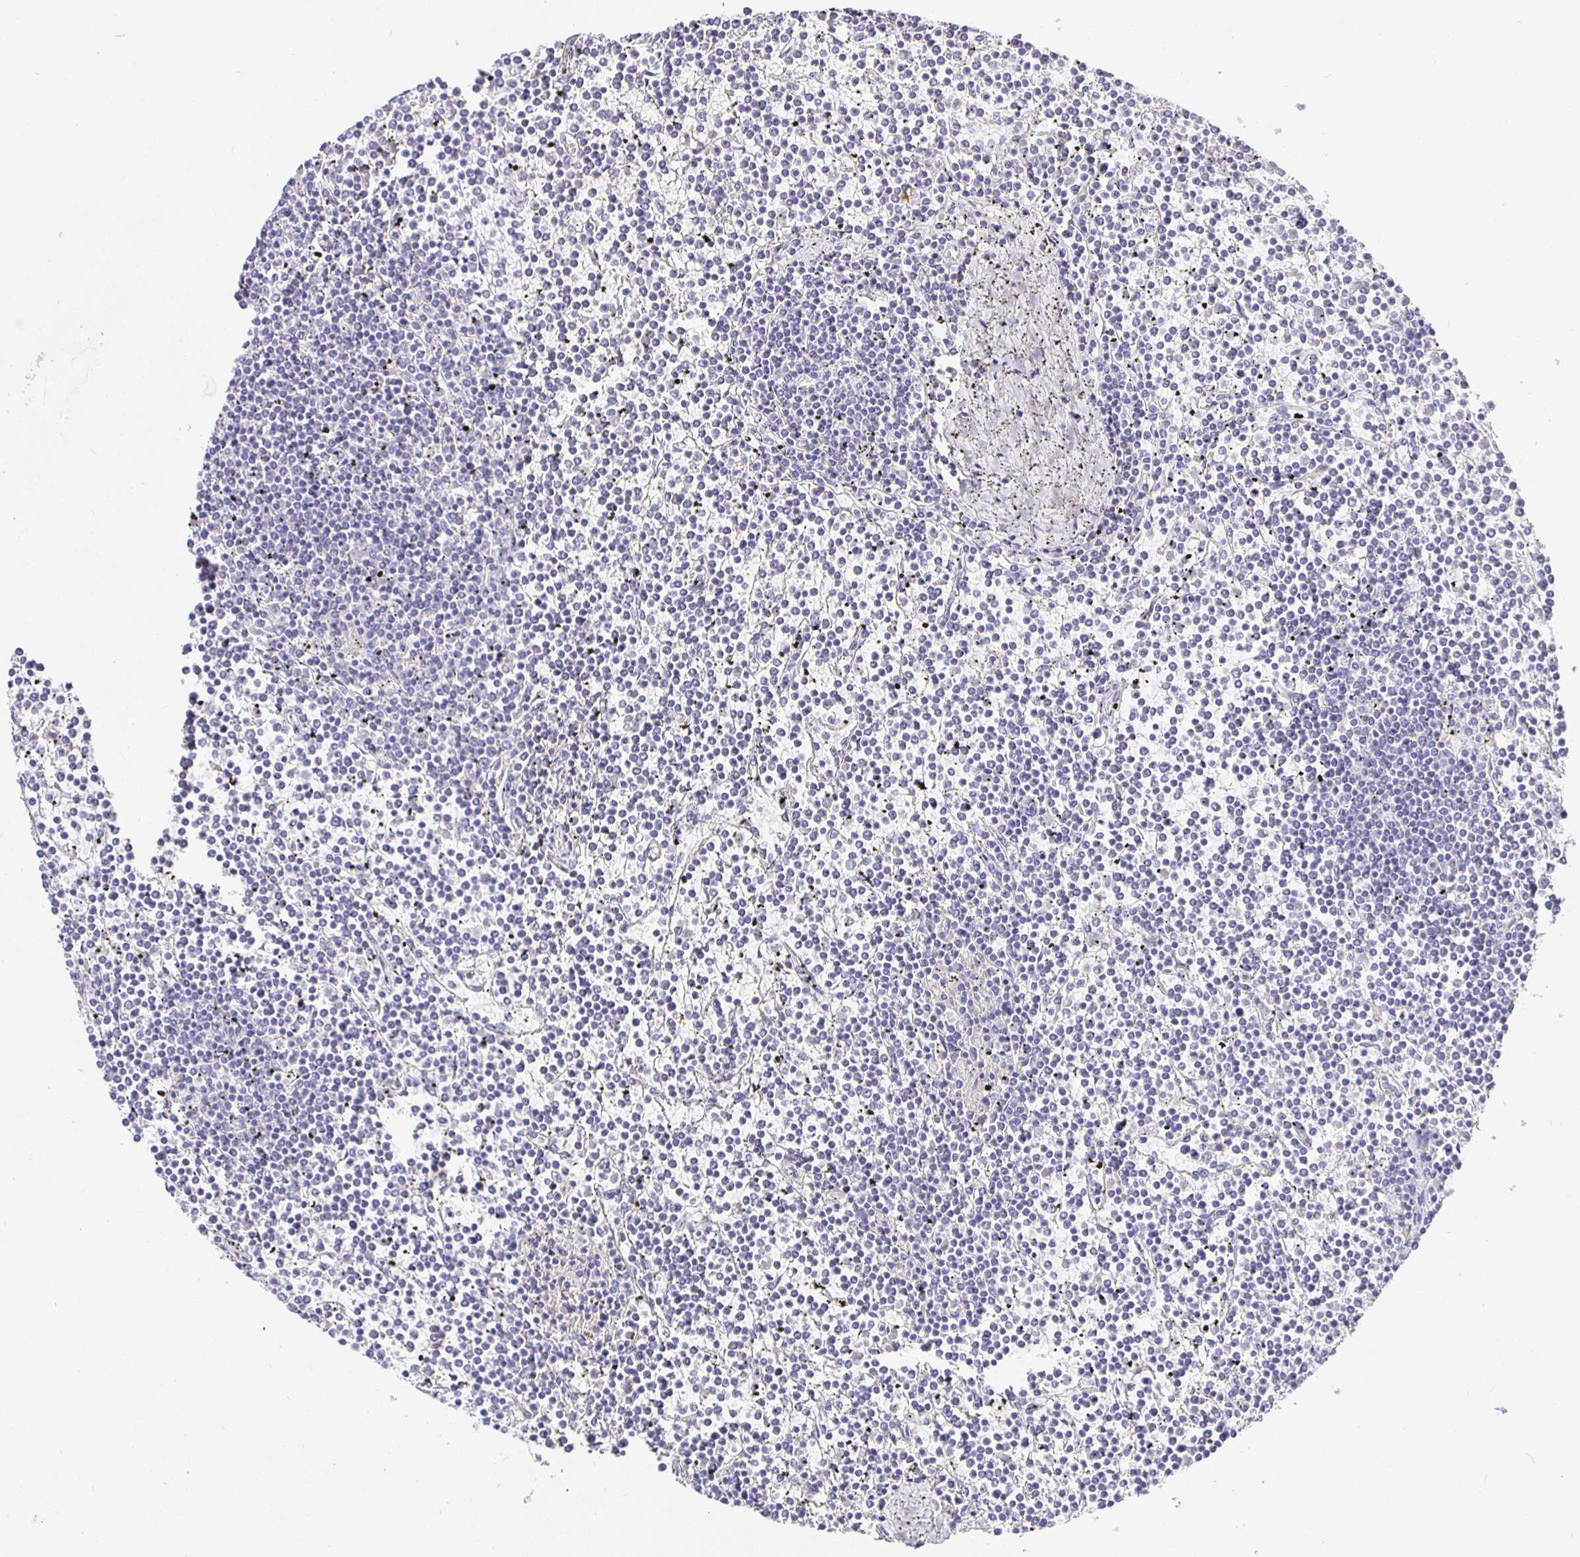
{"staining": {"intensity": "negative", "quantity": "none", "location": "none"}, "tissue": "lymphoma", "cell_type": "Tumor cells", "image_type": "cancer", "snomed": [{"axis": "morphology", "description": "Malignant lymphoma, non-Hodgkin's type, Low grade"}, {"axis": "topography", "description": "Spleen"}], "caption": "Tumor cells show no significant protein staining in lymphoma.", "gene": "TPTE", "patient": {"sex": "female", "age": 19}}